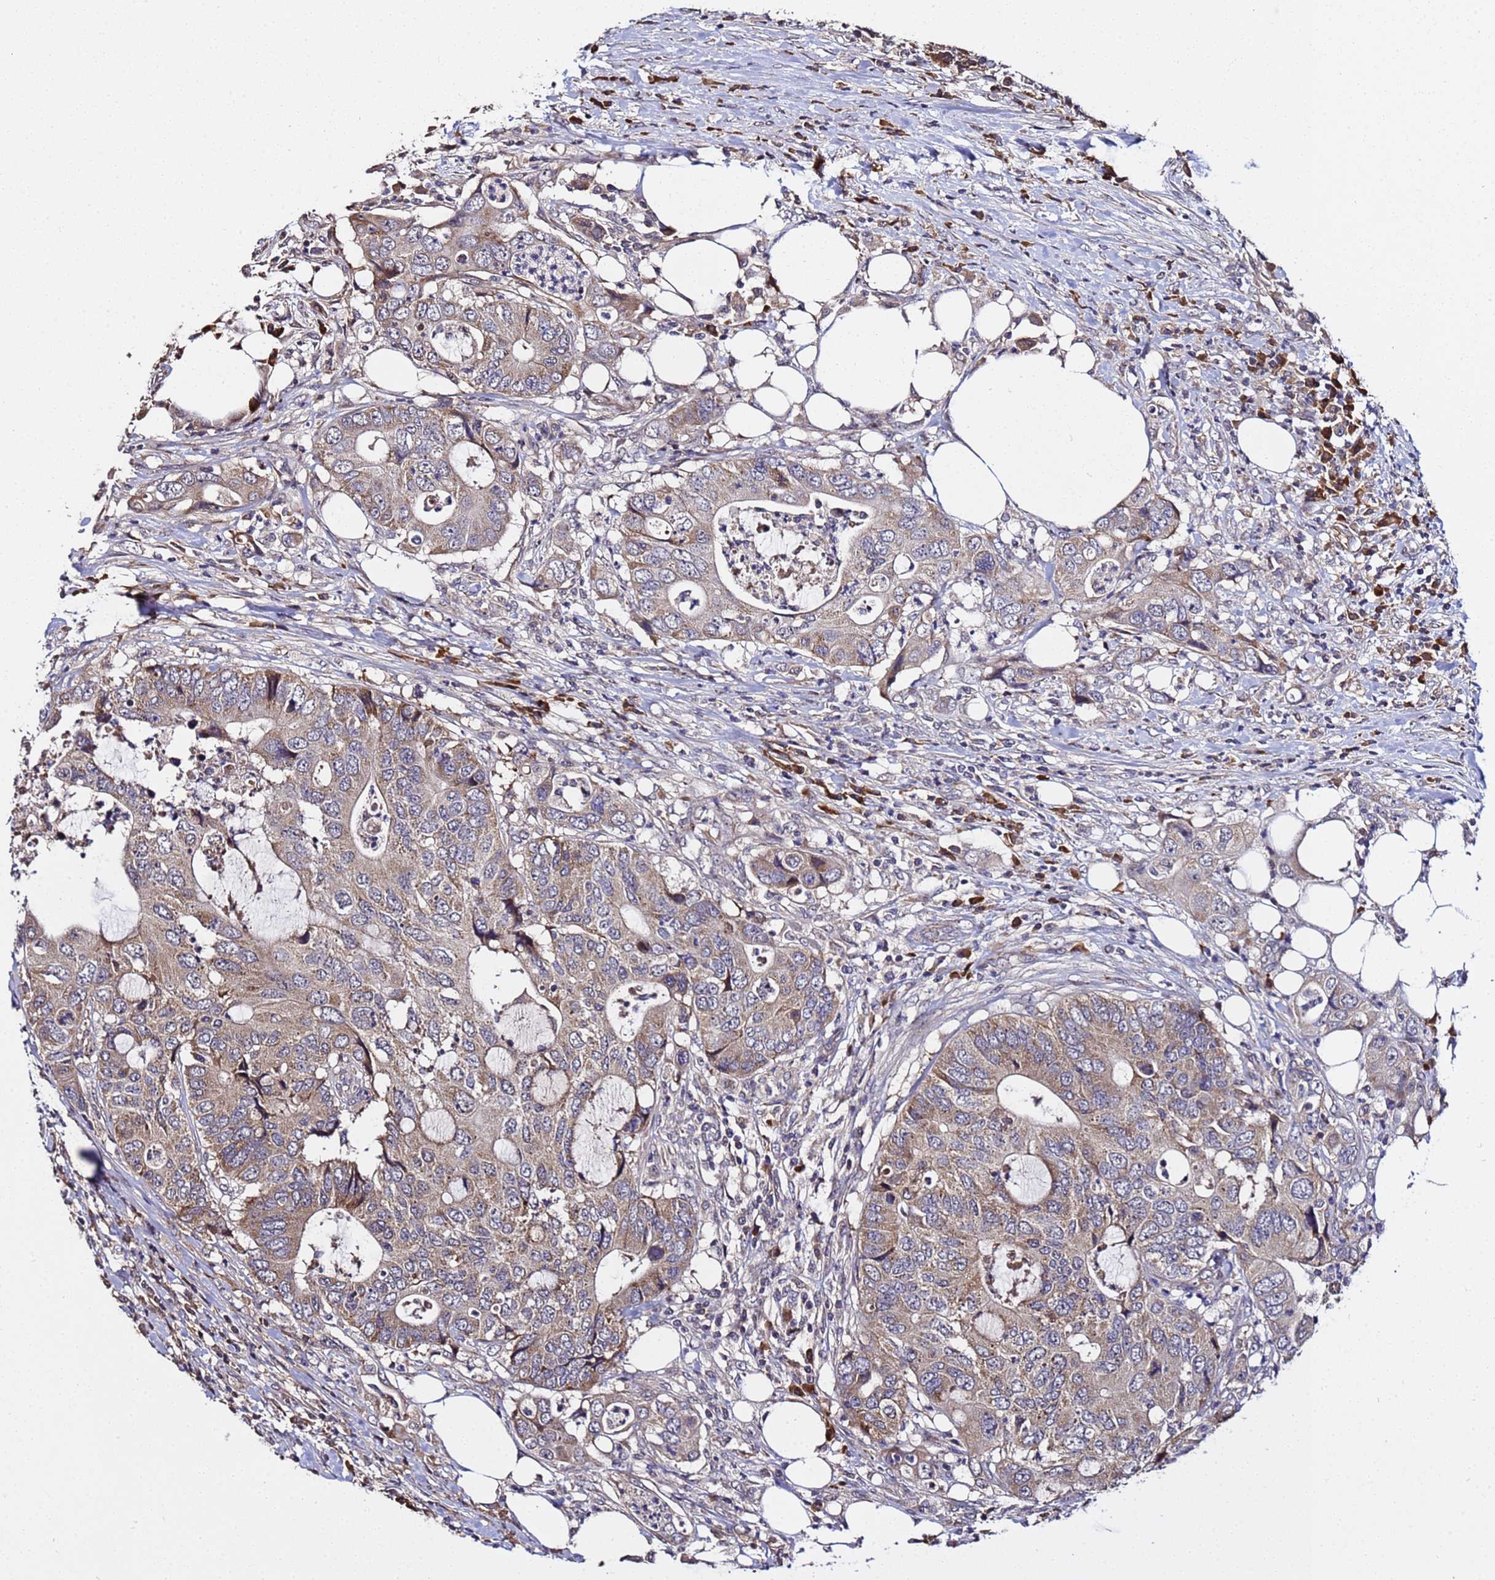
{"staining": {"intensity": "weak", "quantity": ">75%", "location": "cytoplasmic/membranous"}, "tissue": "colorectal cancer", "cell_type": "Tumor cells", "image_type": "cancer", "snomed": [{"axis": "morphology", "description": "Adenocarcinoma, NOS"}, {"axis": "topography", "description": "Colon"}], "caption": "Colorectal cancer (adenocarcinoma) was stained to show a protein in brown. There is low levels of weak cytoplasmic/membranous positivity in about >75% of tumor cells. The staining was performed using DAB to visualize the protein expression in brown, while the nuclei were stained in blue with hematoxylin (Magnification: 20x).", "gene": "WNK4", "patient": {"sex": "male", "age": 71}}